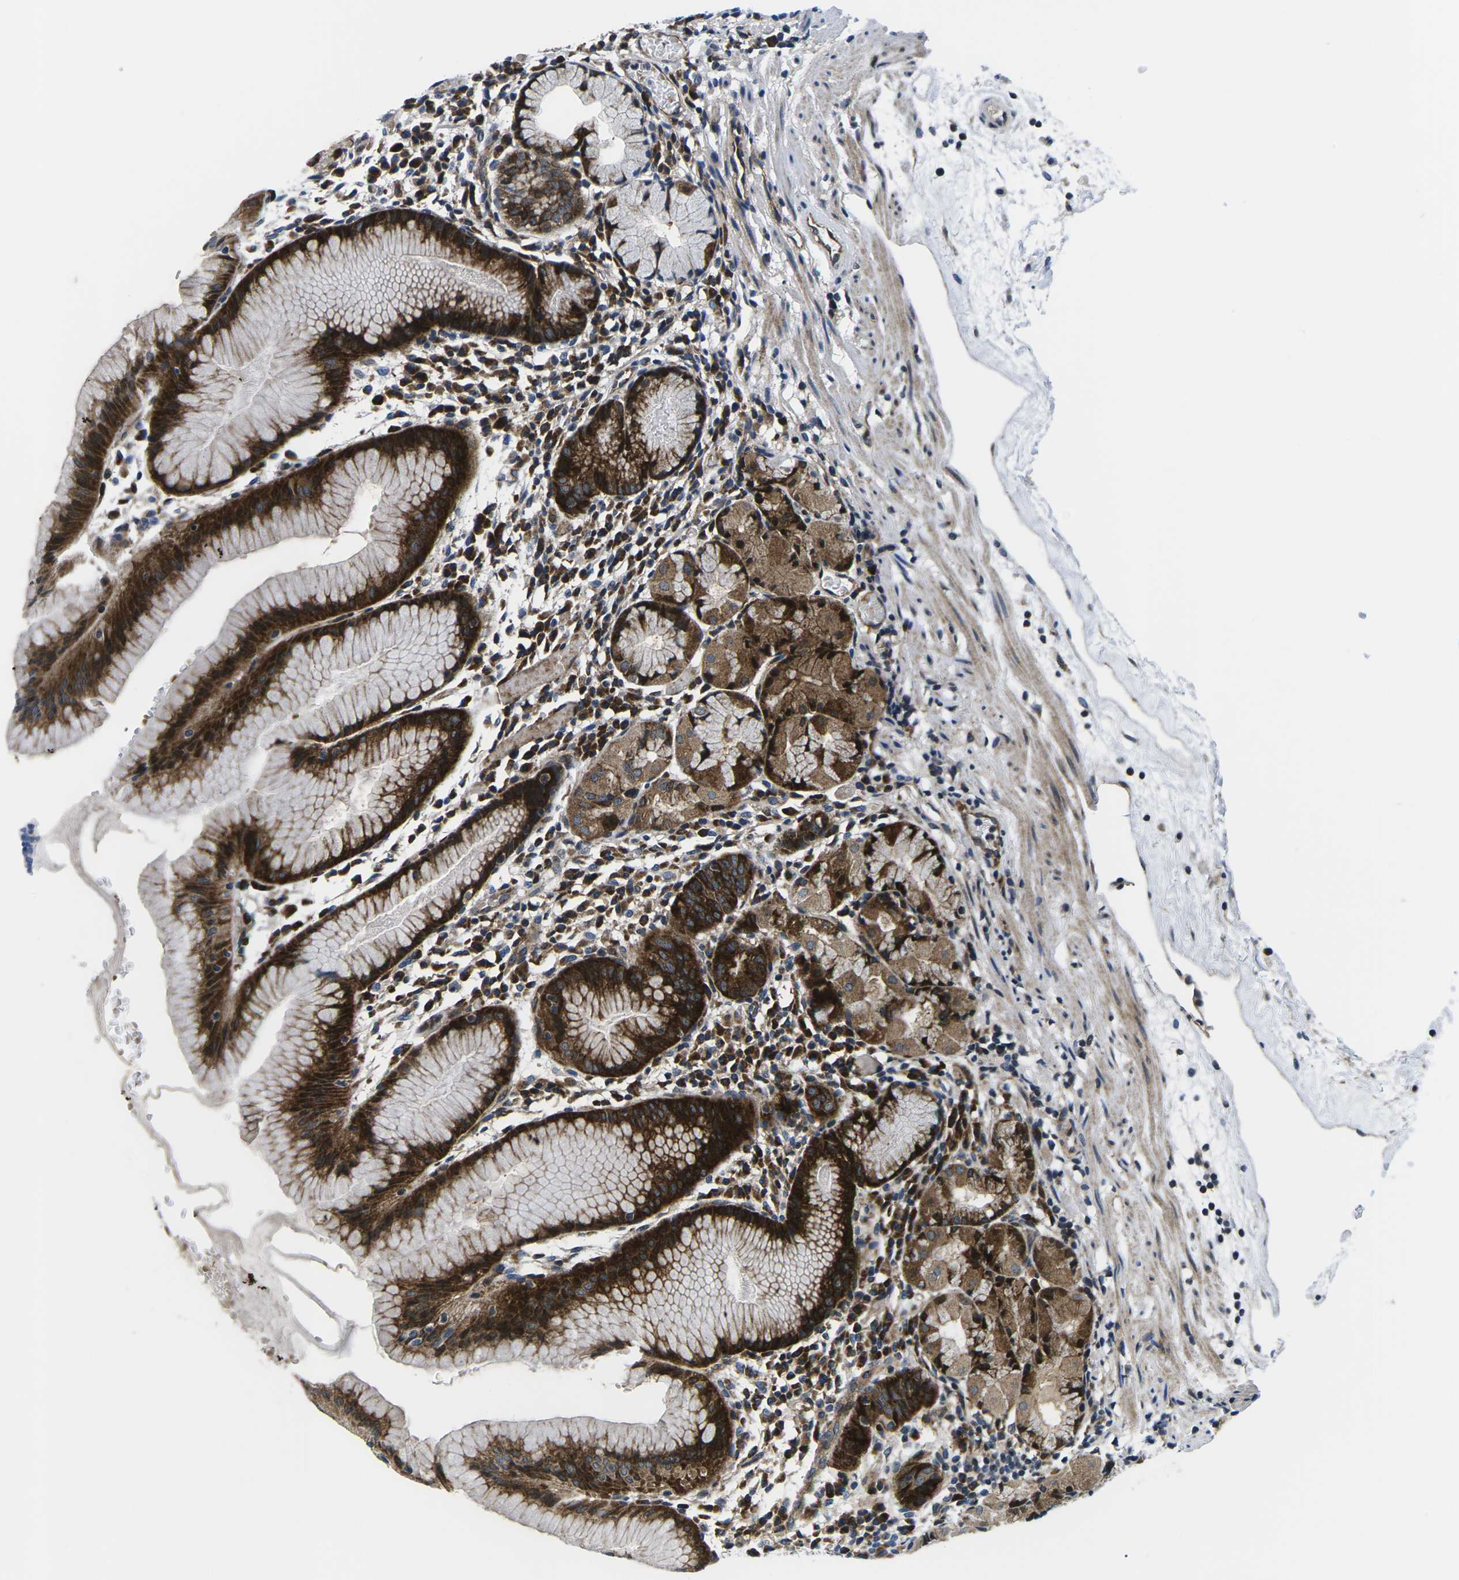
{"staining": {"intensity": "strong", "quantity": ">75%", "location": "cytoplasmic/membranous"}, "tissue": "stomach", "cell_type": "Glandular cells", "image_type": "normal", "snomed": [{"axis": "morphology", "description": "Normal tissue, NOS"}, {"axis": "topography", "description": "Stomach"}, {"axis": "topography", "description": "Stomach, lower"}], "caption": "Immunohistochemistry (IHC) of unremarkable human stomach demonstrates high levels of strong cytoplasmic/membranous positivity in about >75% of glandular cells.", "gene": "EIF4E", "patient": {"sex": "female", "age": 75}}